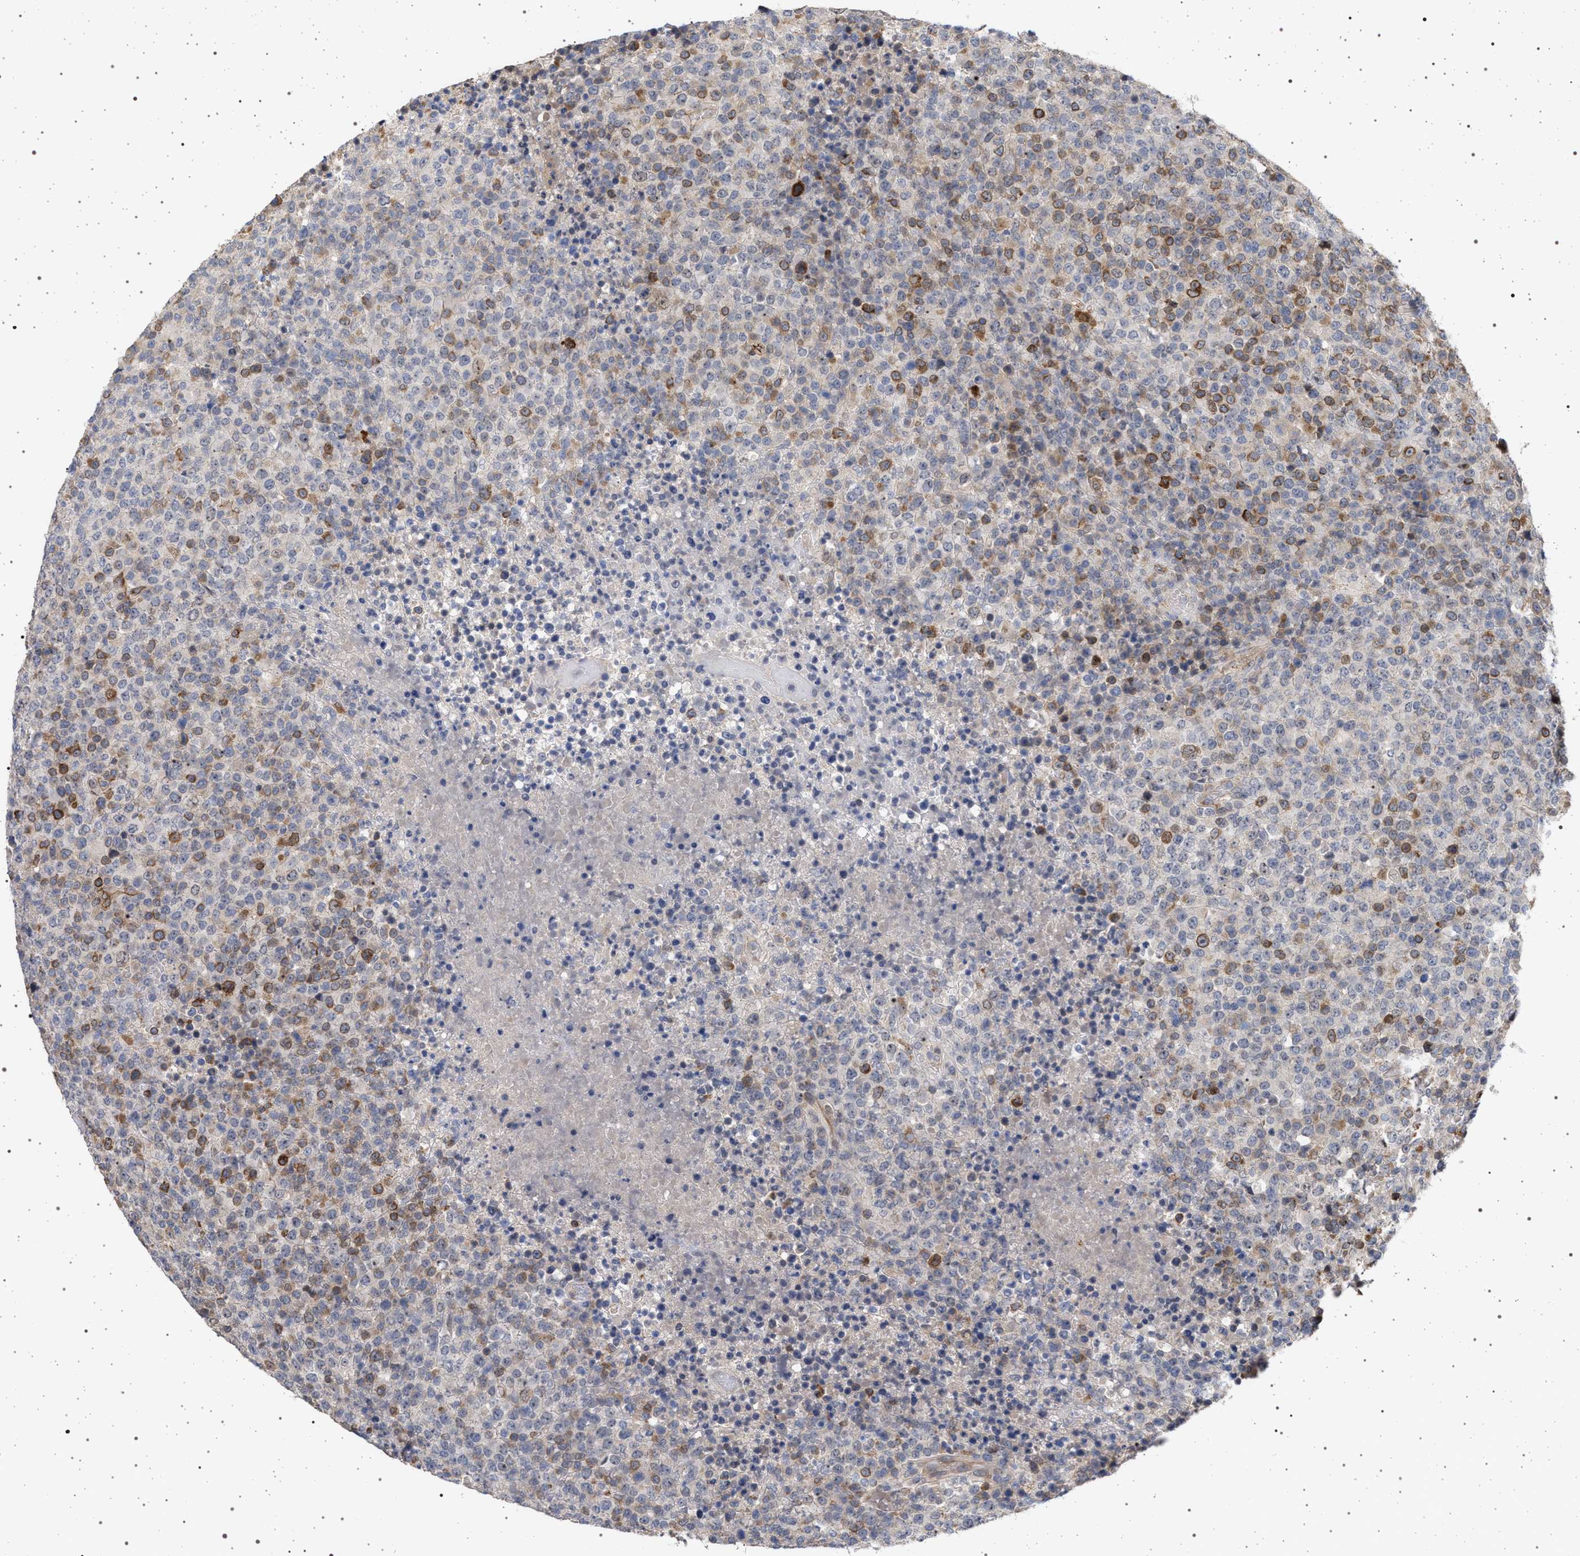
{"staining": {"intensity": "moderate", "quantity": "<25%", "location": "cytoplasmic/membranous"}, "tissue": "lymphoma", "cell_type": "Tumor cells", "image_type": "cancer", "snomed": [{"axis": "morphology", "description": "Malignant lymphoma, non-Hodgkin's type, High grade"}, {"axis": "topography", "description": "Lymph node"}], "caption": "A brown stain highlights moderate cytoplasmic/membranous positivity of a protein in lymphoma tumor cells. (brown staining indicates protein expression, while blue staining denotes nuclei).", "gene": "RBM48", "patient": {"sex": "male", "age": 13}}